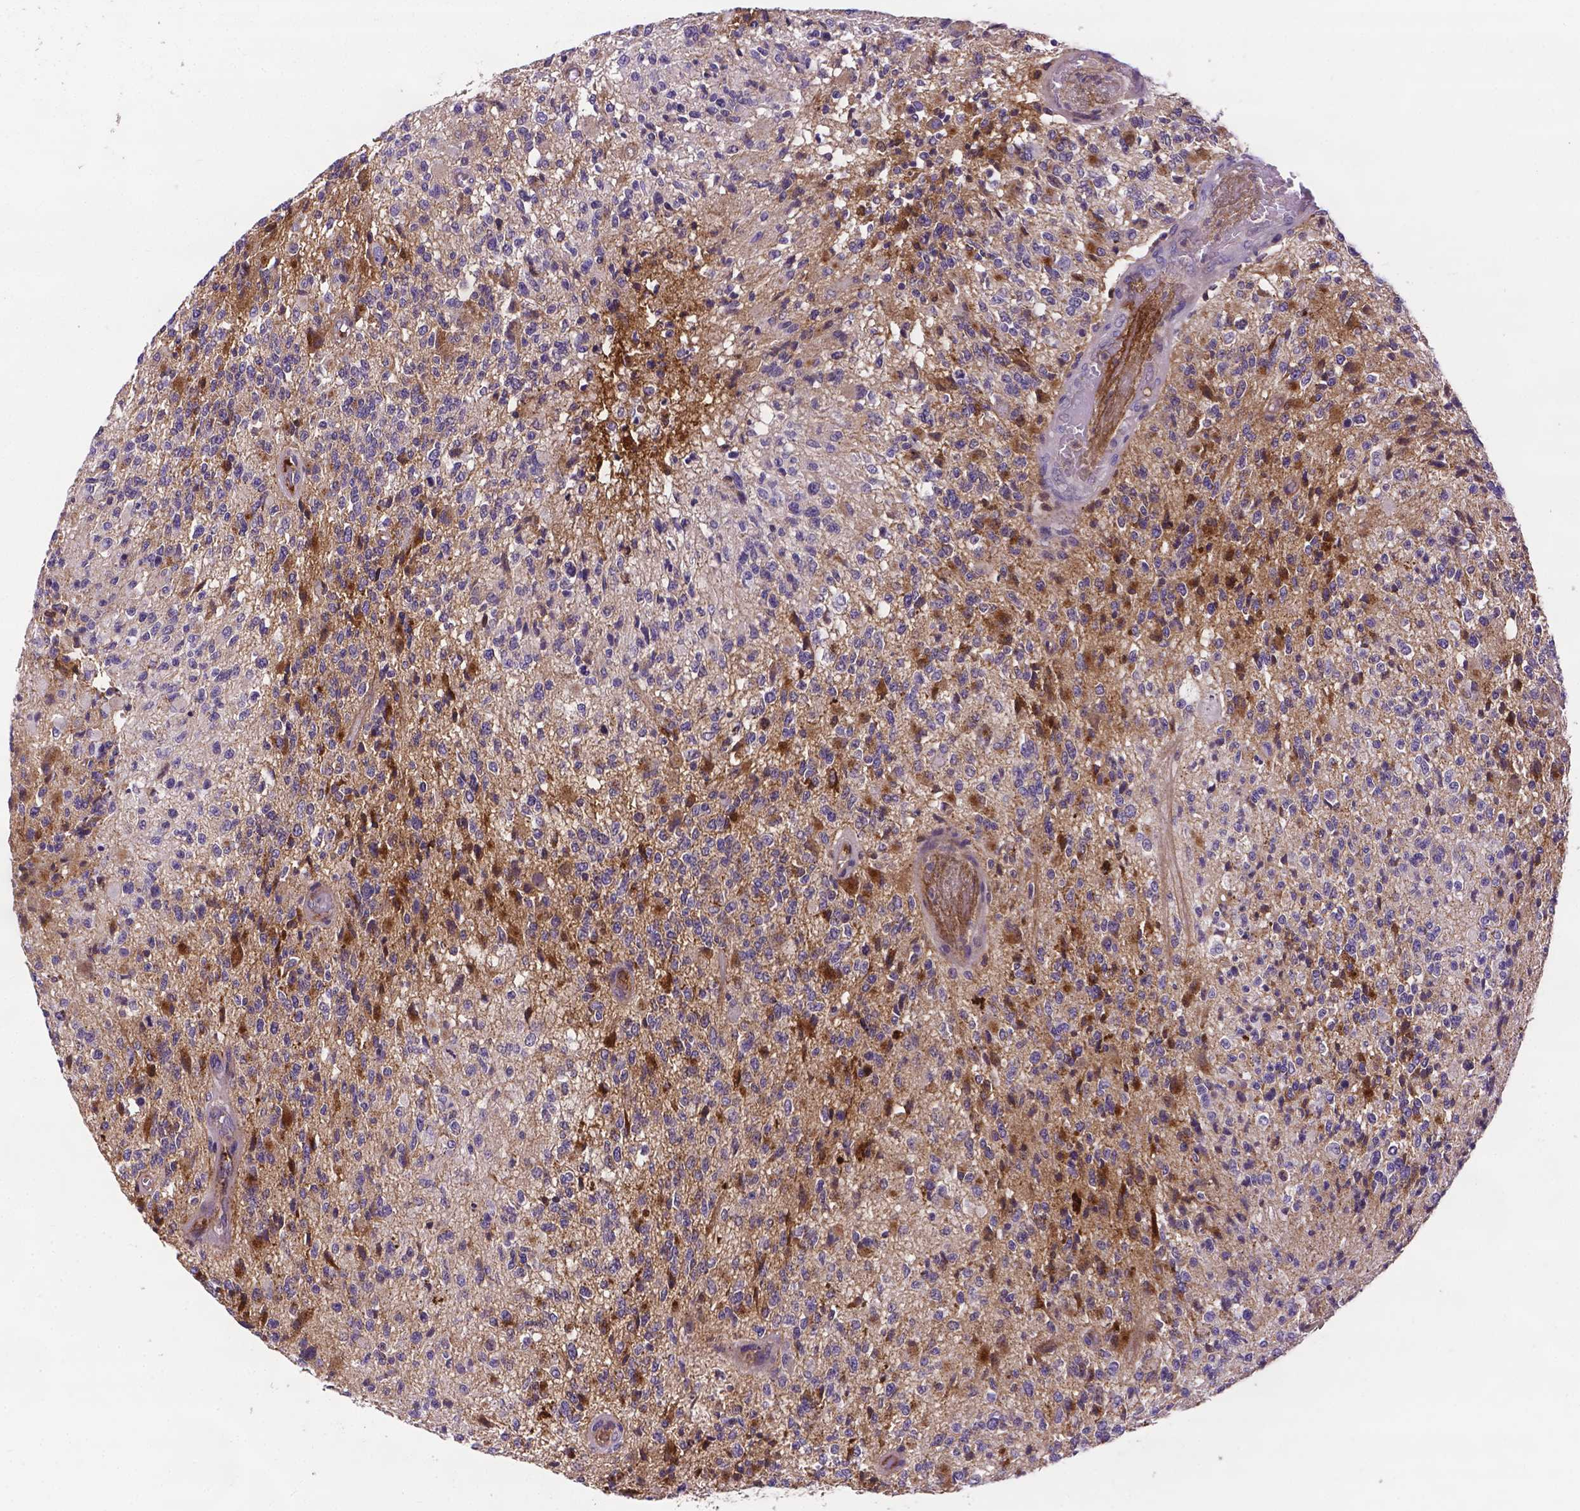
{"staining": {"intensity": "moderate", "quantity": "<25%", "location": "cytoplasmic/membranous"}, "tissue": "glioma", "cell_type": "Tumor cells", "image_type": "cancer", "snomed": [{"axis": "morphology", "description": "Glioma, malignant, High grade"}, {"axis": "topography", "description": "Brain"}], "caption": "A brown stain labels moderate cytoplasmic/membranous positivity of a protein in glioma tumor cells.", "gene": "APOE", "patient": {"sex": "female", "age": 63}}